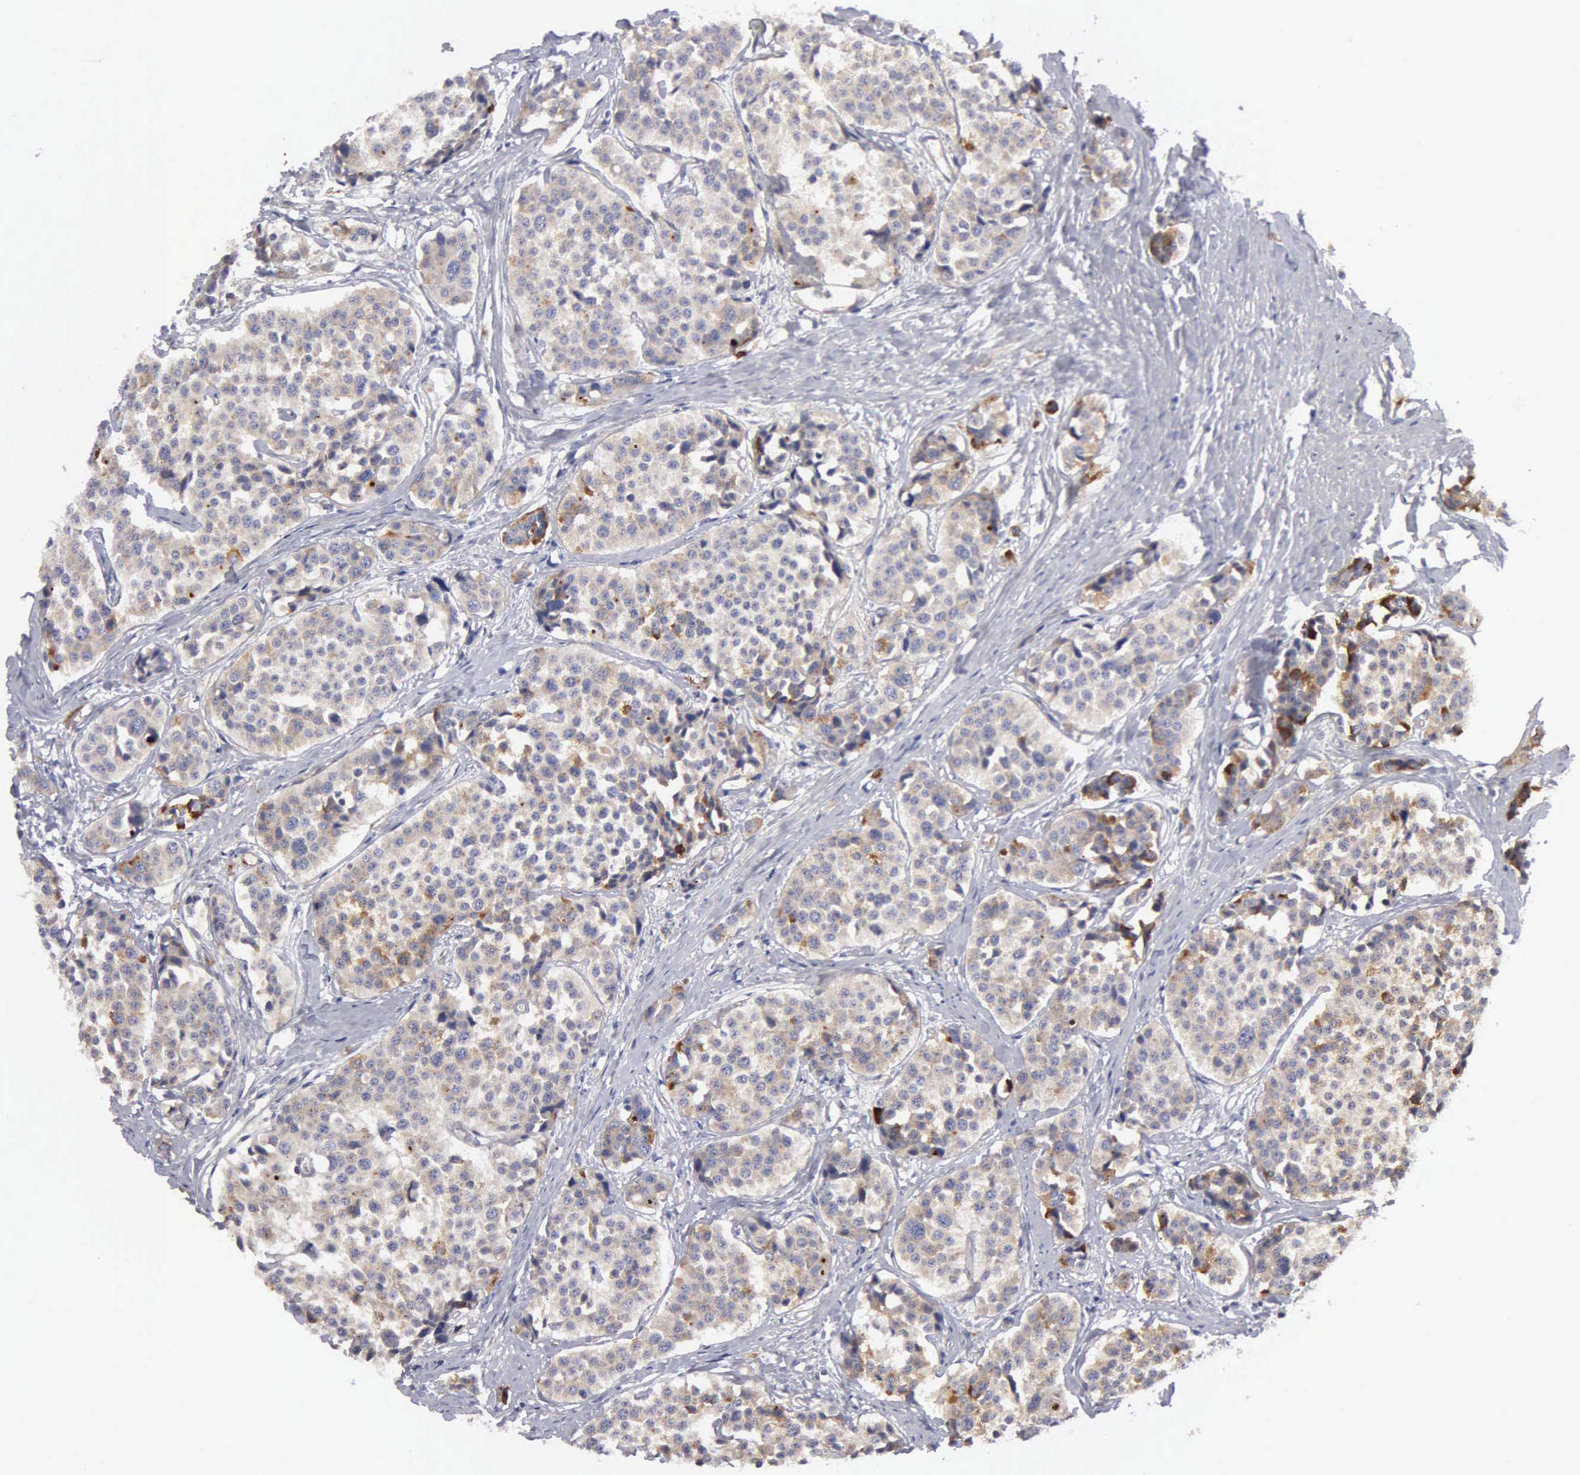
{"staining": {"intensity": "moderate", "quantity": ">75%", "location": "cytoplasmic/membranous"}, "tissue": "carcinoid", "cell_type": "Tumor cells", "image_type": "cancer", "snomed": [{"axis": "morphology", "description": "Carcinoid, malignant, NOS"}, {"axis": "topography", "description": "Small intestine"}], "caption": "About >75% of tumor cells in malignant carcinoid display moderate cytoplasmic/membranous protein expression as visualized by brown immunohistochemical staining.", "gene": "RDX", "patient": {"sex": "male", "age": 60}}